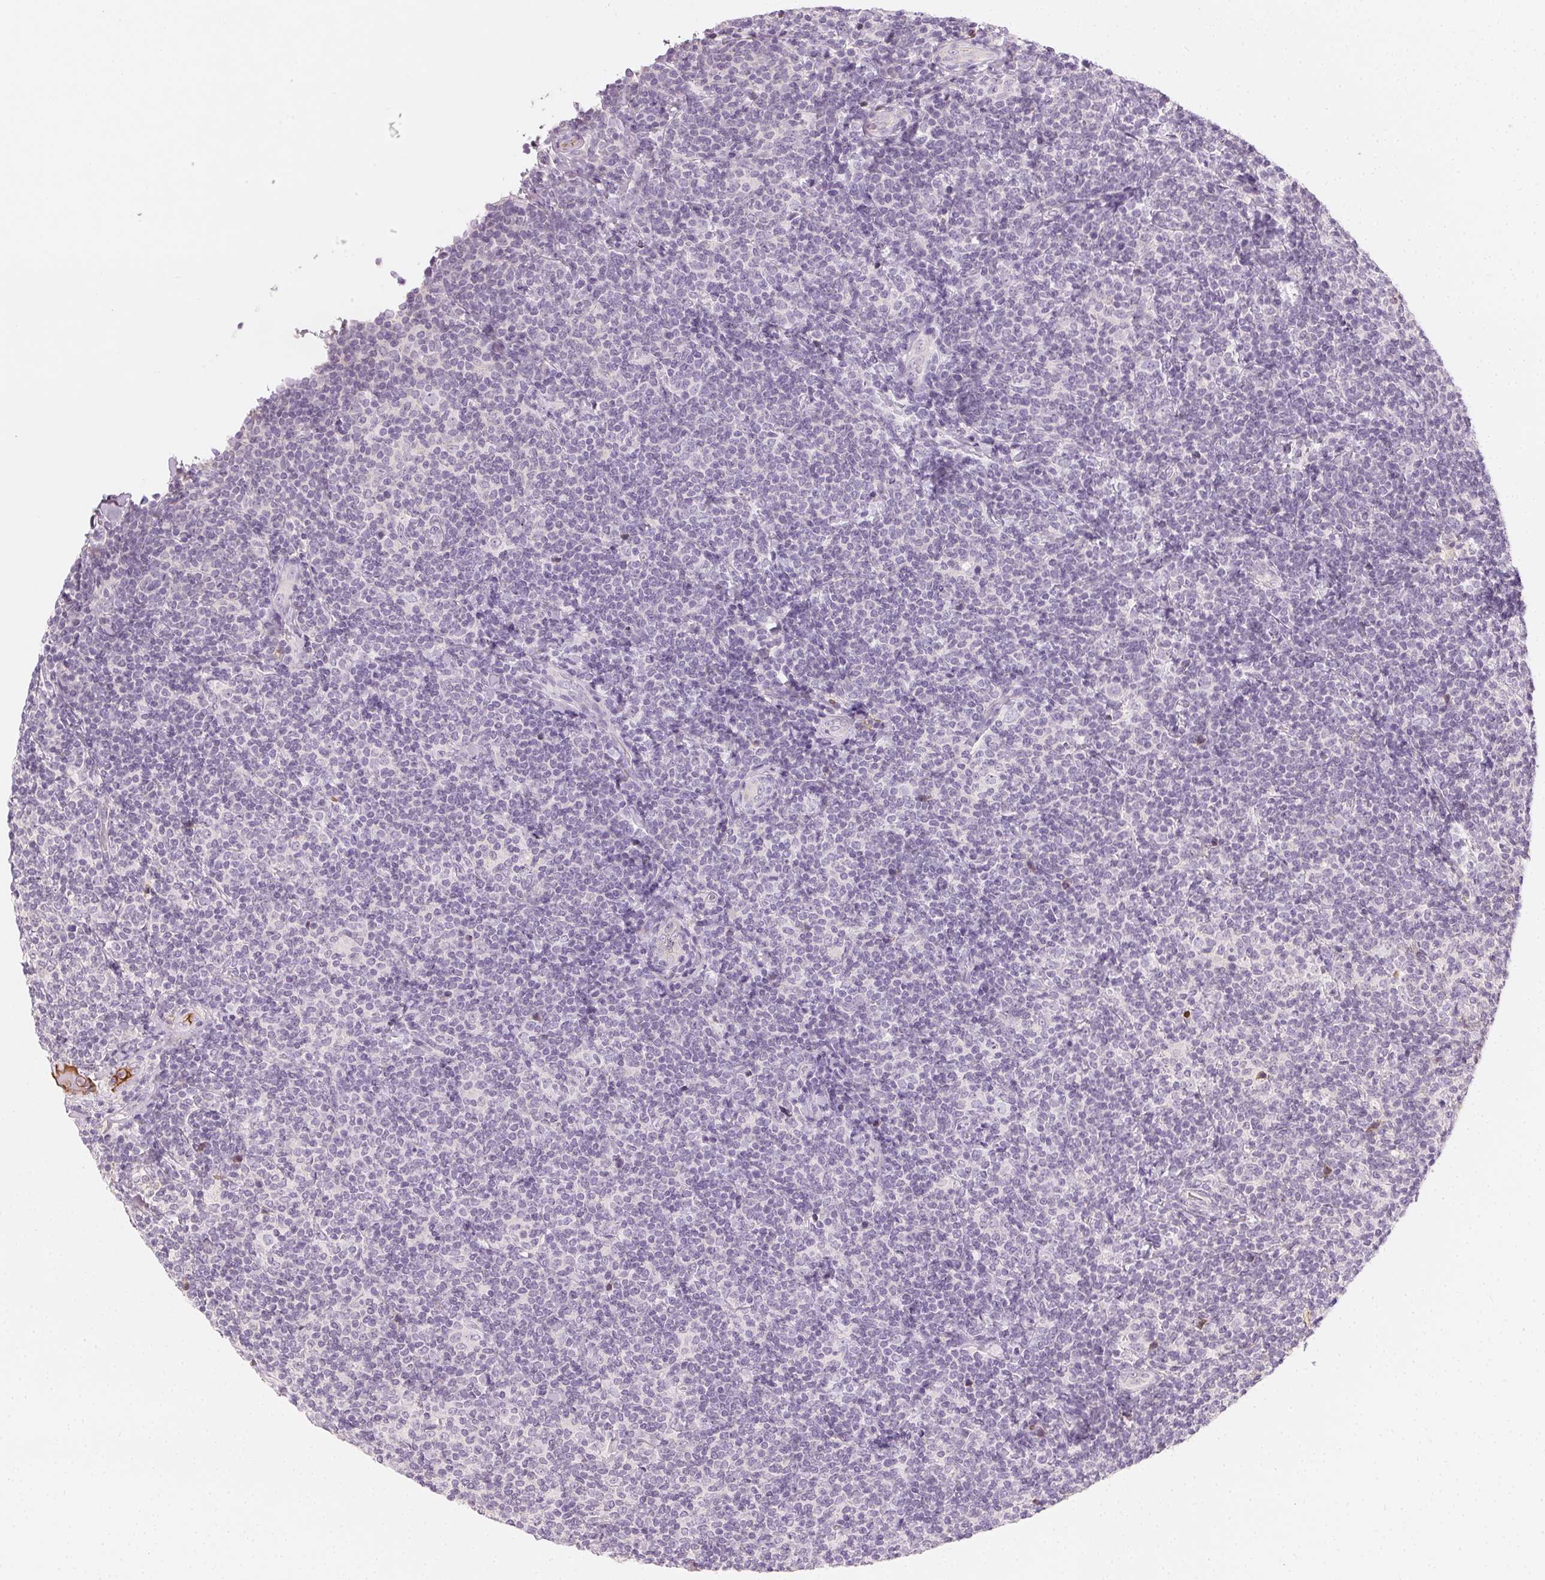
{"staining": {"intensity": "negative", "quantity": "none", "location": "none"}, "tissue": "lymphoma", "cell_type": "Tumor cells", "image_type": "cancer", "snomed": [{"axis": "morphology", "description": "Malignant lymphoma, non-Hodgkin's type, Low grade"}, {"axis": "topography", "description": "Lymph node"}], "caption": "Immunohistochemistry of lymphoma exhibits no positivity in tumor cells.", "gene": "AFM", "patient": {"sex": "female", "age": 56}}